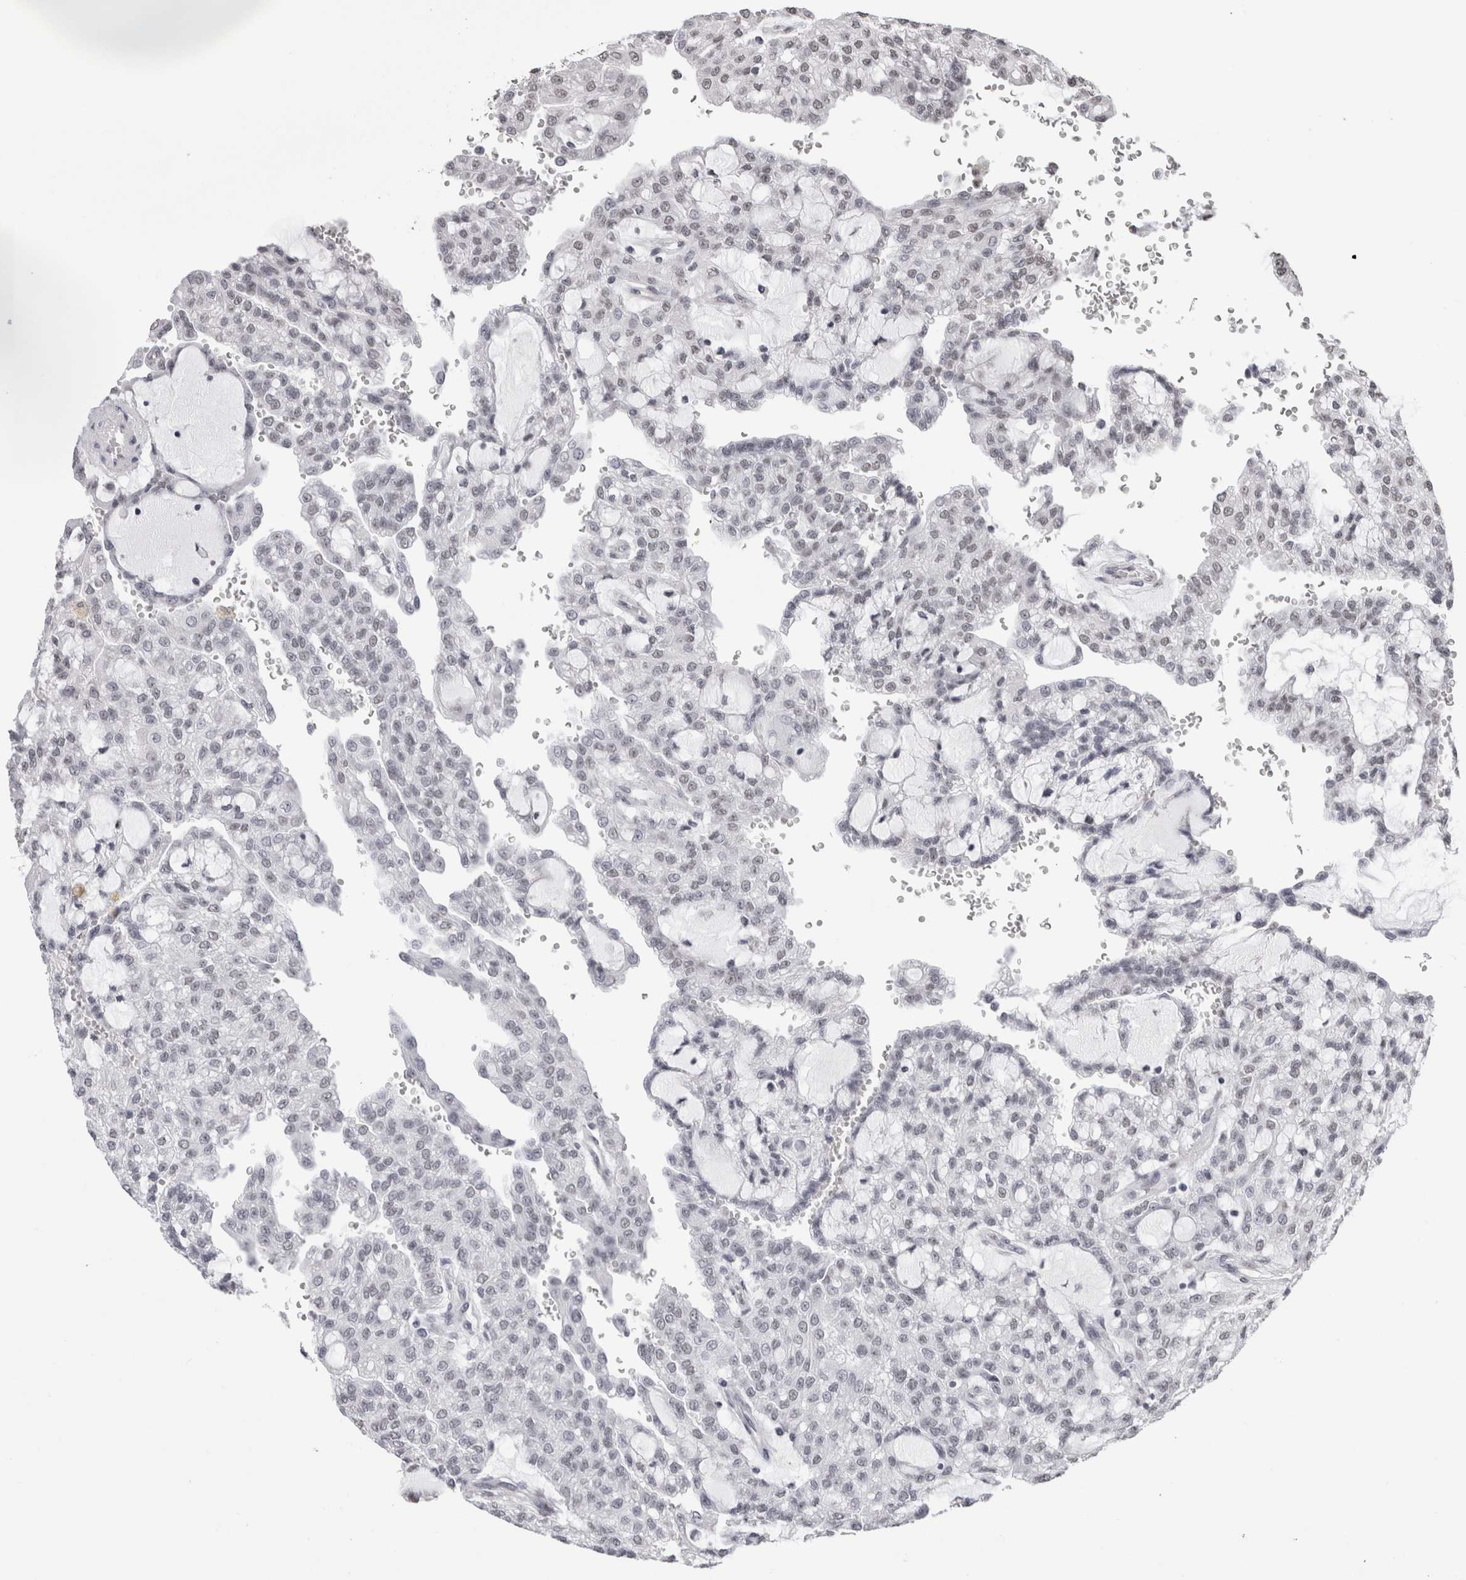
{"staining": {"intensity": "negative", "quantity": "none", "location": "none"}, "tissue": "renal cancer", "cell_type": "Tumor cells", "image_type": "cancer", "snomed": [{"axis": "morphology", "description": "Adenocarcinoma, NOS"}, {"axis": "topography", "description": "Kidney"}], "caption": "Micrograph shows no significant protein expression in tumor cells of renal adenocarcinoma. (IHC, brightfield microscopy, high magnification).", "gene": "SMC1A", "patient": {"sex": "male", "age": 63}}